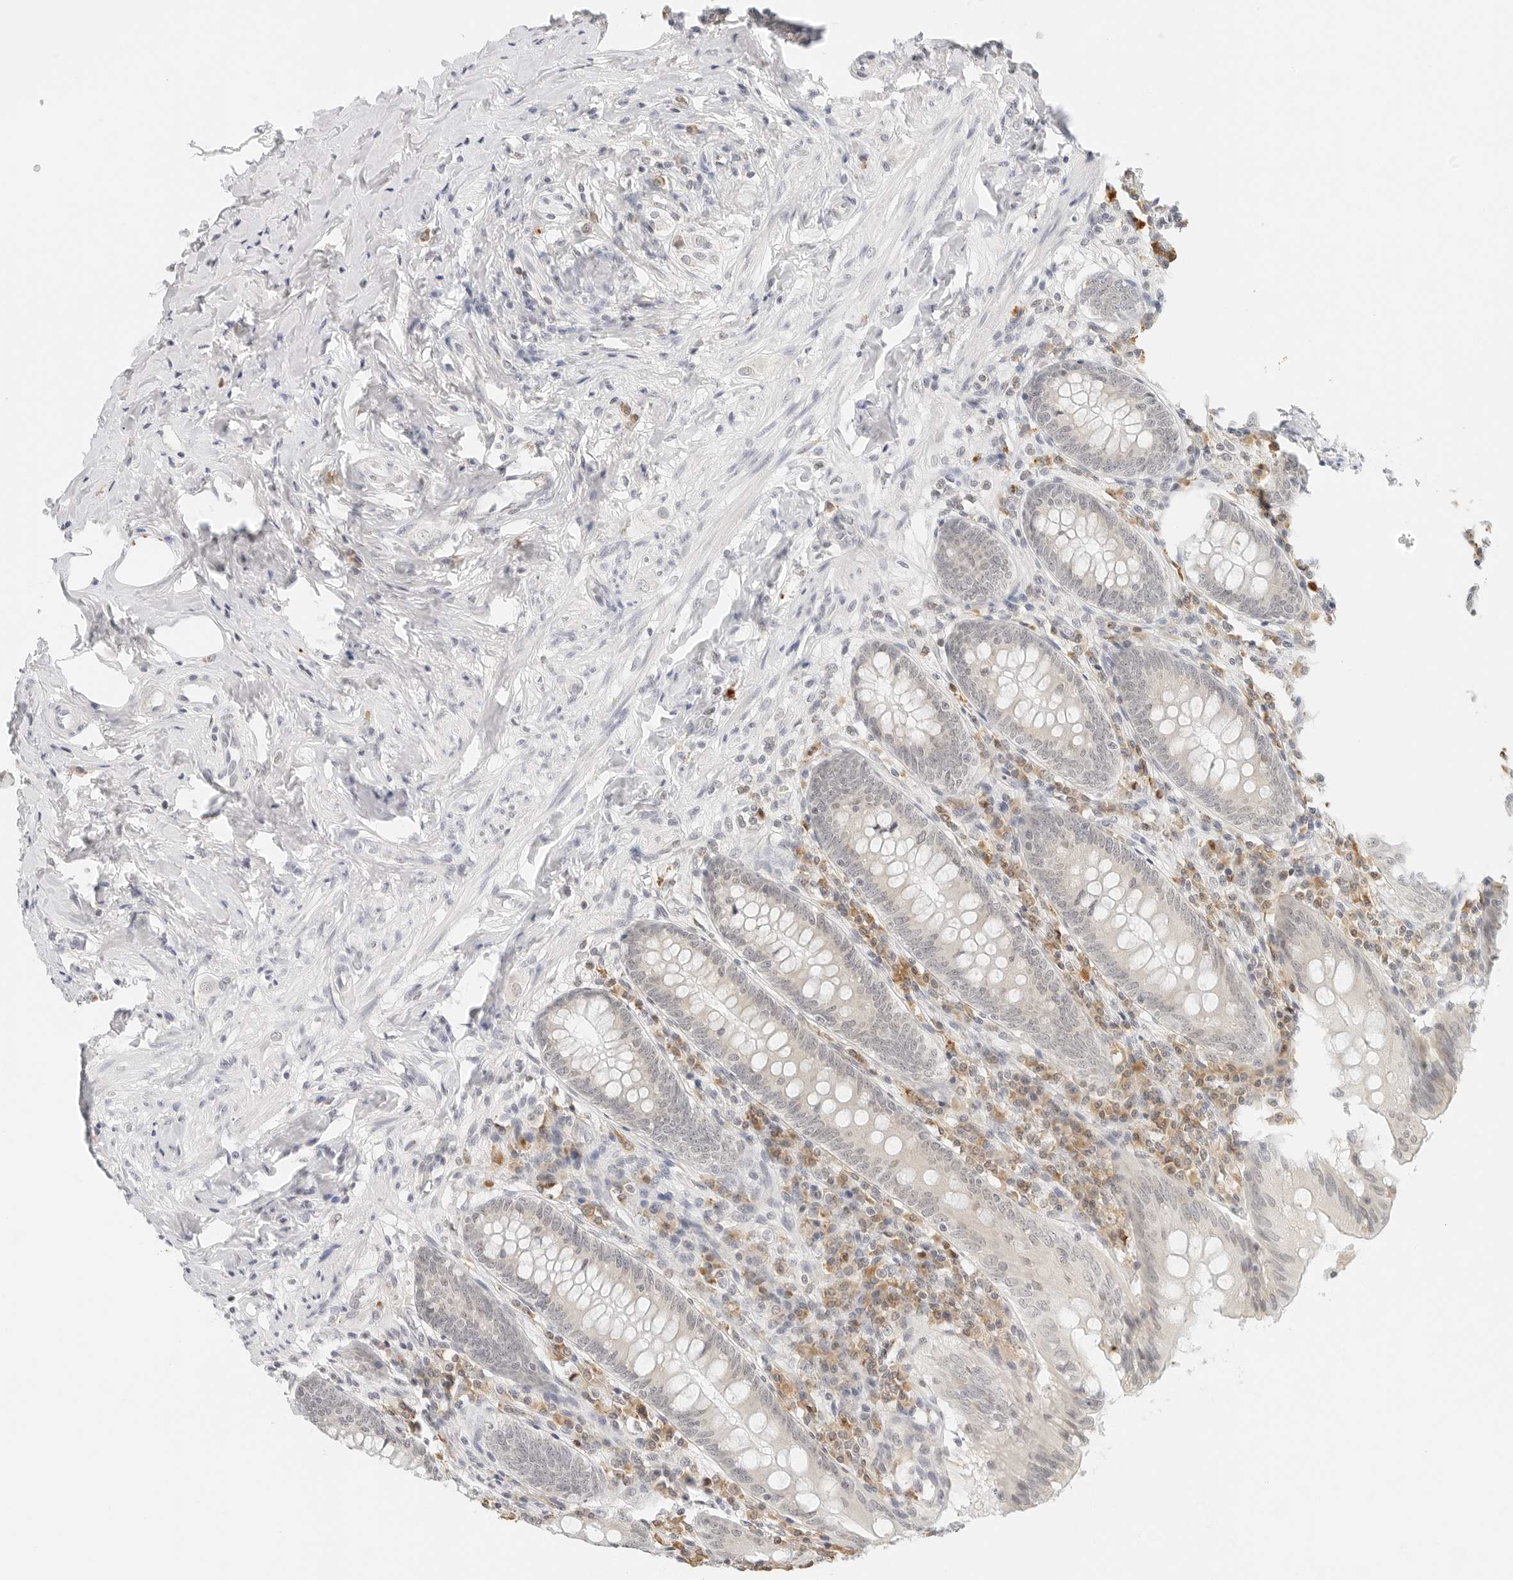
{"staining": {"intensity": "negative", "quantity": "none", "location": "none"}, "tissue": "appendix", "cell_type": "Glandular cells", "image_type": "normal", "snomed": [{"axis": "morphology", "description": "Normal tissue, NOS"}, {"axis": "topography", "description": "Appendix"}], "caption": "DAB immunohistochemical staining of unremarkable appendix demonstrates no significant staining in glandular cells.", "gene": "NEO1", "patient": {"sex": "female", "age": 54}}